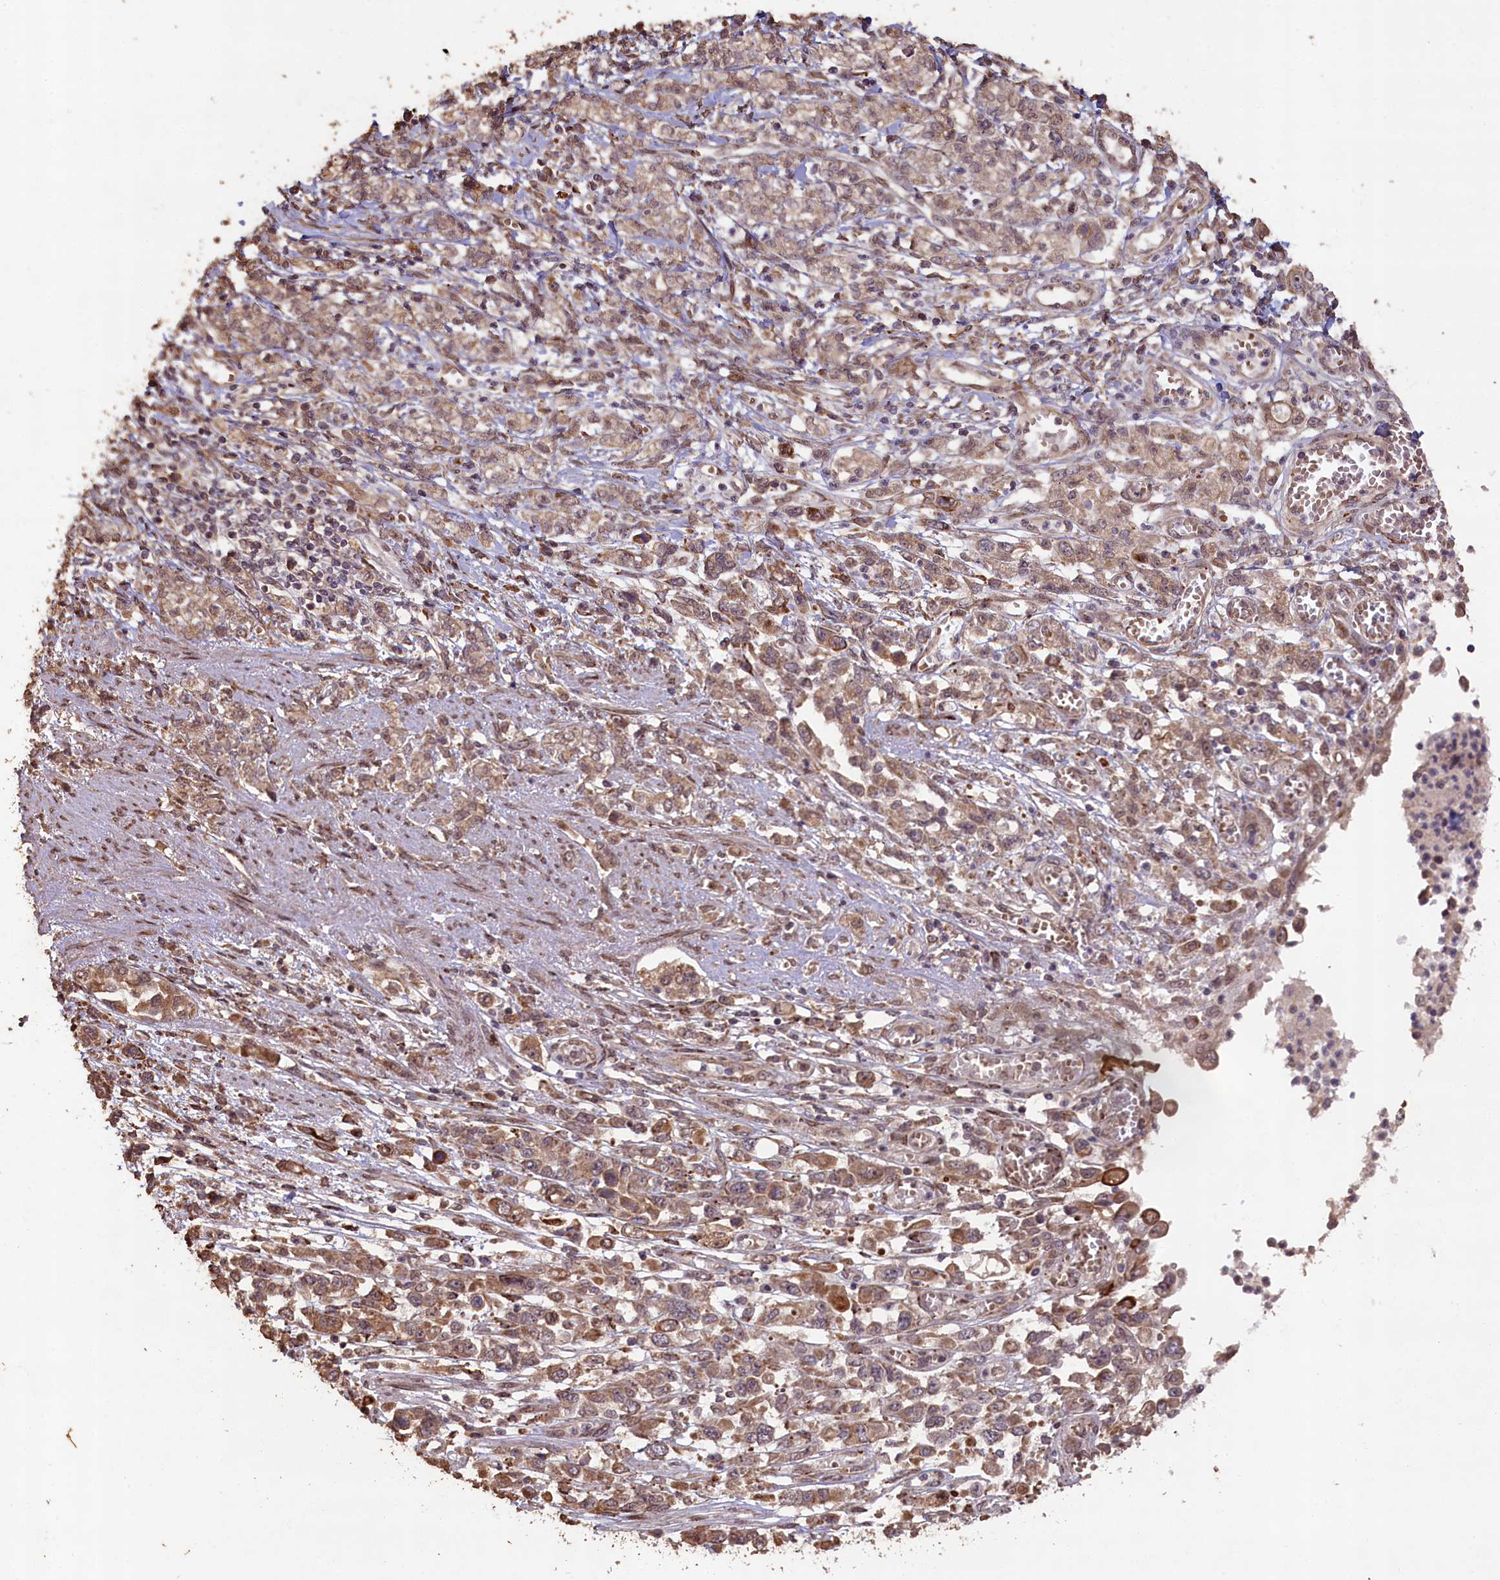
{"staining": {"intensity": "weak", "quantity": ">75%", "location": "cytoplasmic/membranous"}, "tissue": "stomach cancer", "cell_type": "Tumor cells", "image_type": "cancer", "snomed": [{"axis": "morphology", "description": "Adenocarcinoma, NOS"}, {"axis": "topography", "description": "Stomach"}], "caption": "Immunohistochemistry (DAB) staining of adenocarcinoma (stomach) exhibits weak cytoplasmic/membranous protein positivity in approximately >75% of tumor cells.", "gene": "SLC38A7", "patient": {"sex": "female", "age": 76}}